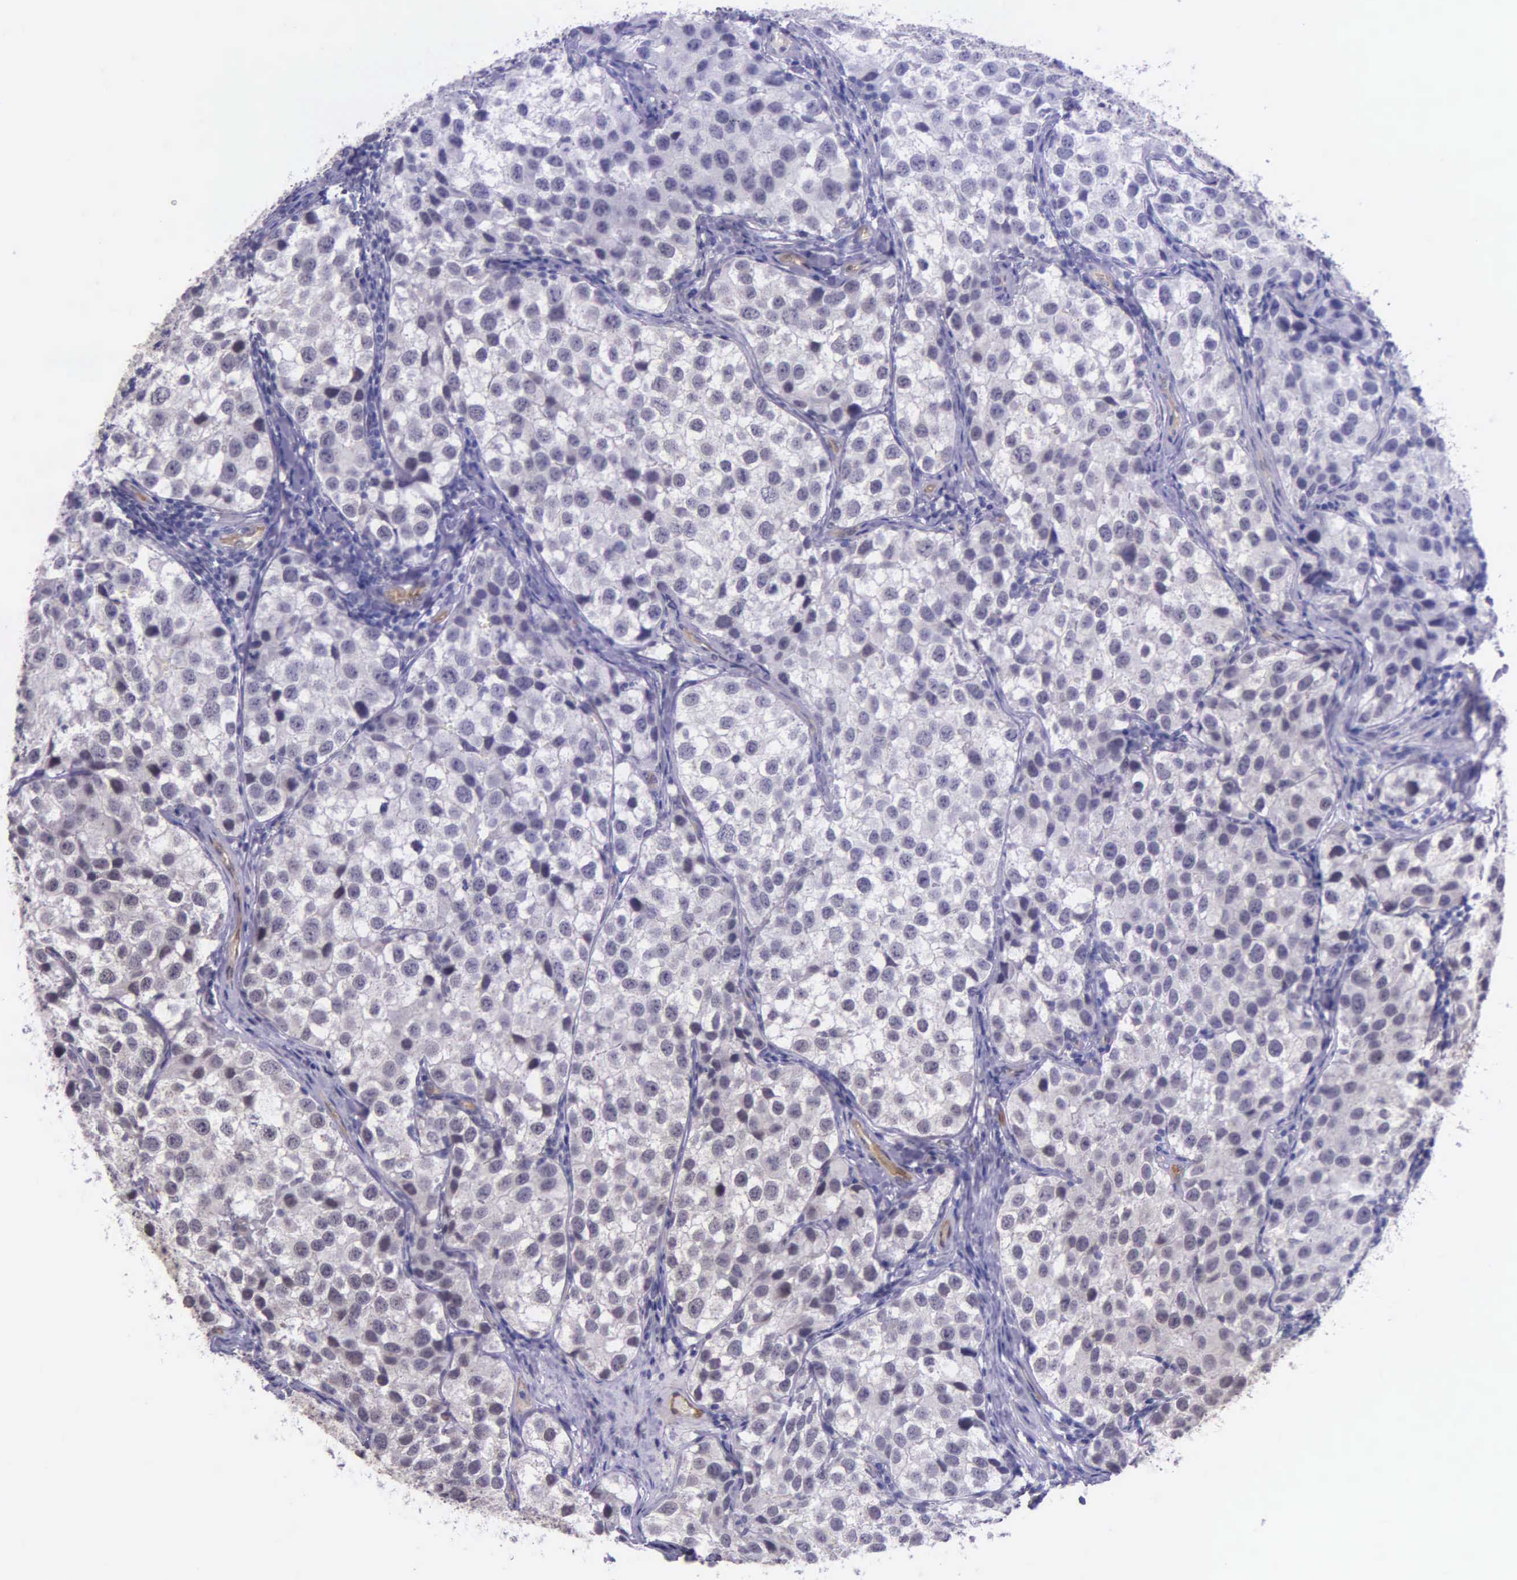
{"staining": {"intensity": "negative", "quantity": "none", "location": "none"}, "tissue": "testis cancer", "cell_type": "Tumor cells", "image_type": "cancer", "snomed": [{"axis": "morphology", "description": "Seminoma, NOS"}, {"axis": "topography", "description": "Testis"}], "caption": "Human seminoma (testis) stained for a protein using IHC displays no expression in tumor cells.", "gene": "AHNAK2", "patient": {"sex": "male", "age": 39}}